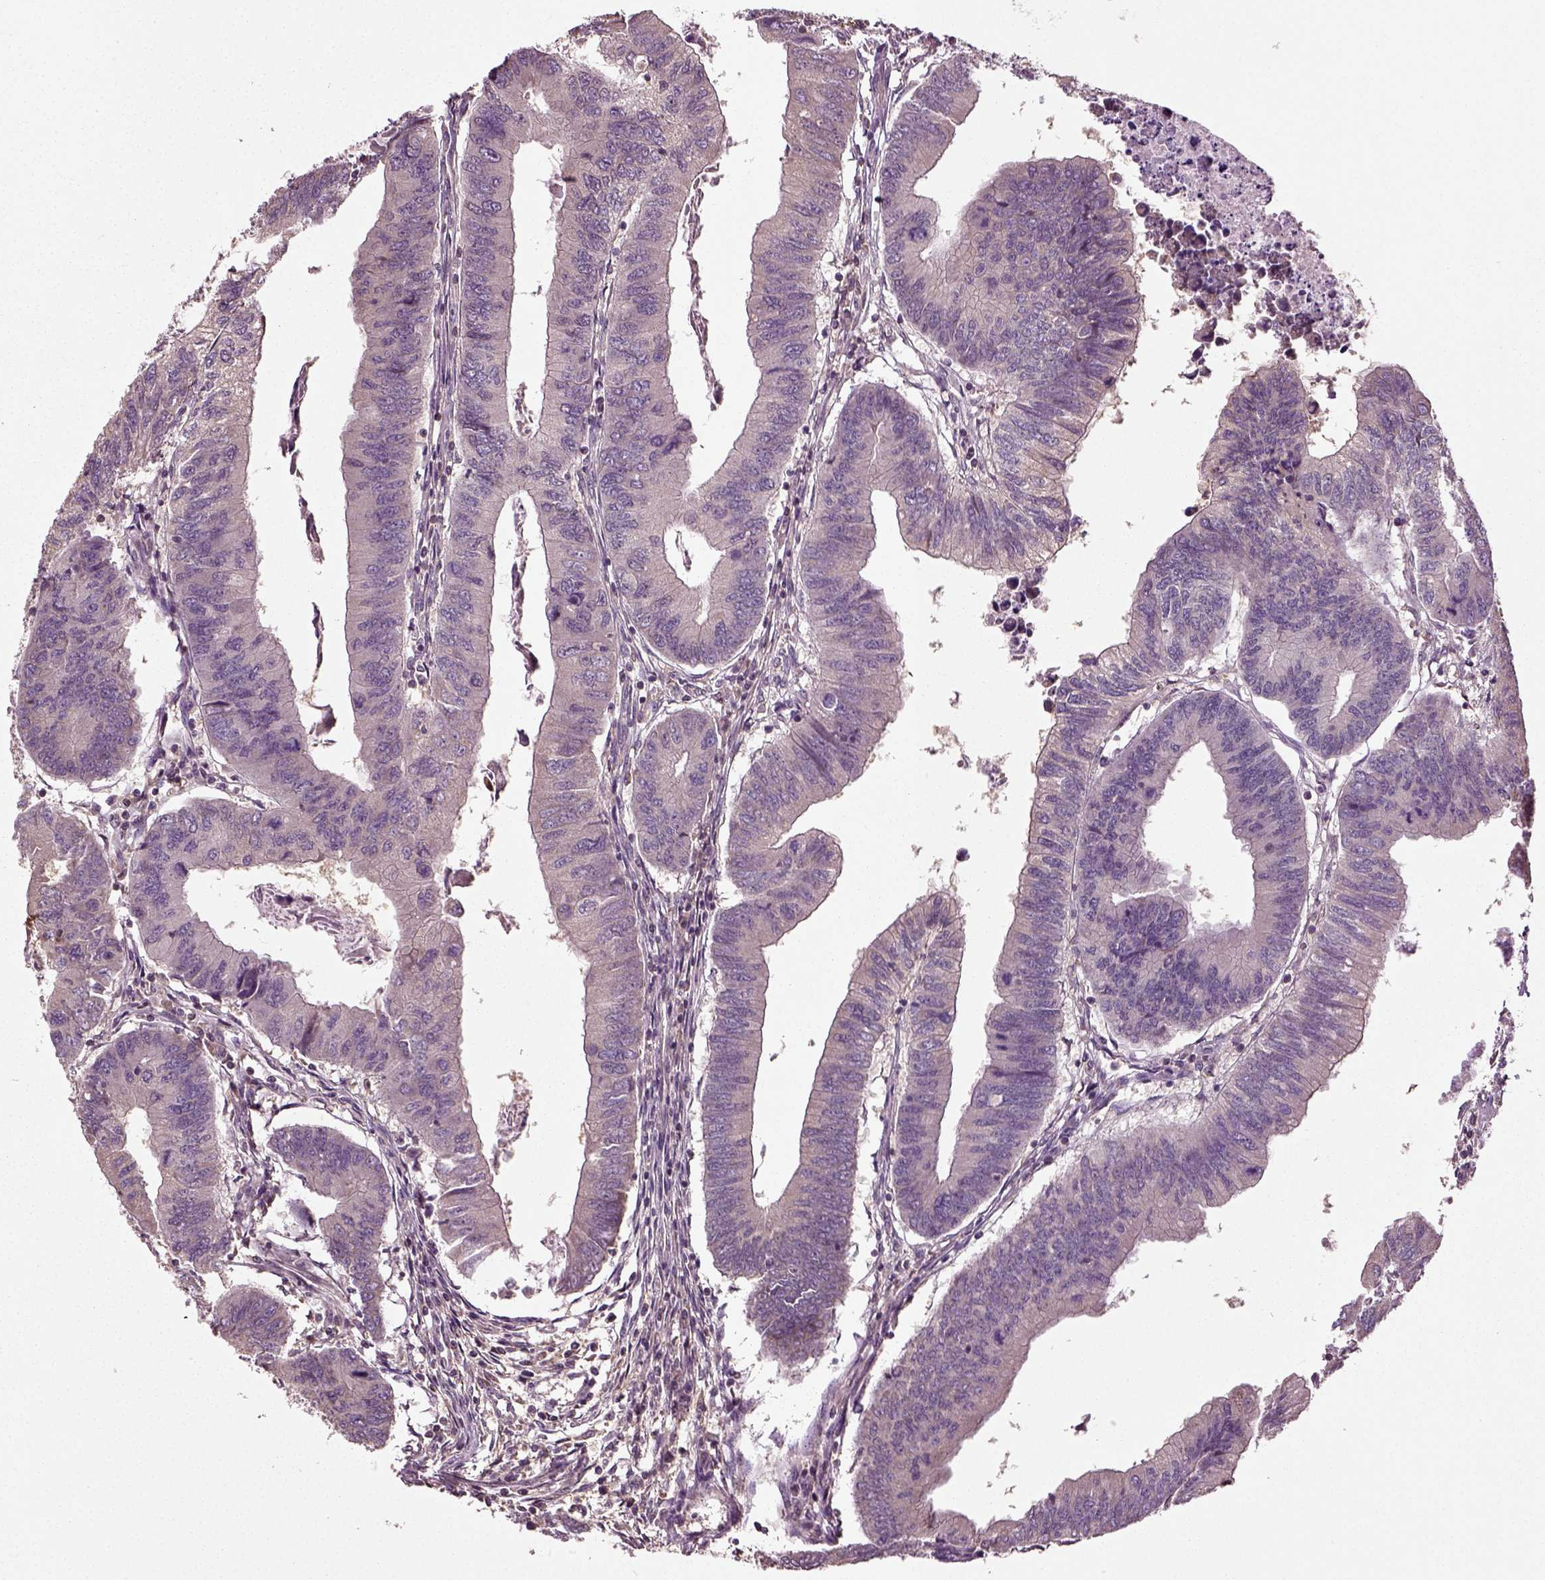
{"staining": {"intensity": "negative", "quantity": "none", "location": "none"}, "tissue": "colorectal cancer", "cell_type": "Tumor cells", "image_type": "cancer", "snomed": [{"axis": "morphology", "description": "Adenocarcinoma, NOS"}, {"axis": "topography", "description": "Colon"}], "caption": "Immunohistochemical staining of colorectal cancer (adenocarcinoma) demonstrates no significant staining in tumor cells.", "gene": "ERV3-1", "patient": {"sex": "male", "age": 53}}